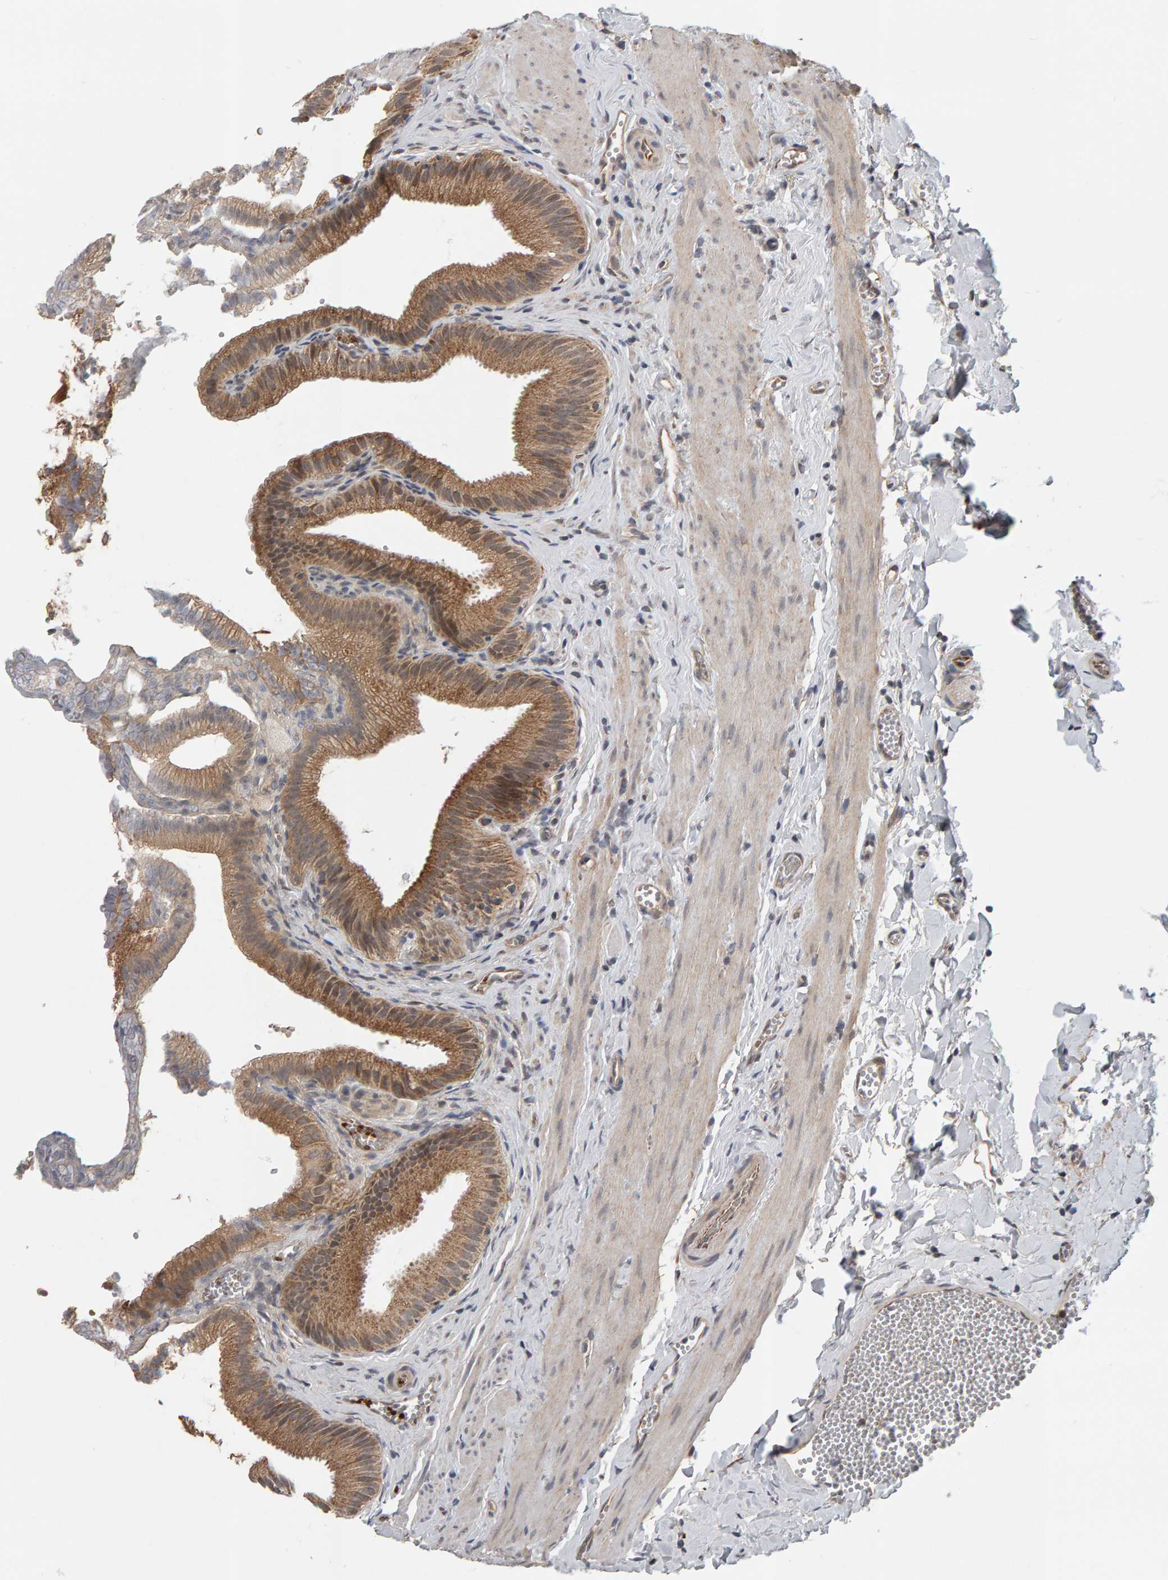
{"staining": {"intensity": "moderate", "quantity": ">75%", "location": "cytoplasmic/membranous"}, "tissue": "gallbladder", "cell_type": "Glandular cells", "image_type": "normal", "snomed": [{"axis": "morphology", "description": "Normal tissue, NOS"}, {"axis": "topography", "description": "Gallbladder"}], "caption": "Gallbladder stained with immunohistochemistry (IHC) demonstrates moderate cytoplasmic/membranous staining in about >75% of glandular cells. The protein of interest is stained brown, and the nuclei are stained in blue (DAB (3,3'-diaminobenzidine) IHC with brightfield microscopy, high magnification).", "gene": "DAP3", "patient": {"sex": "male", "age": 38}}